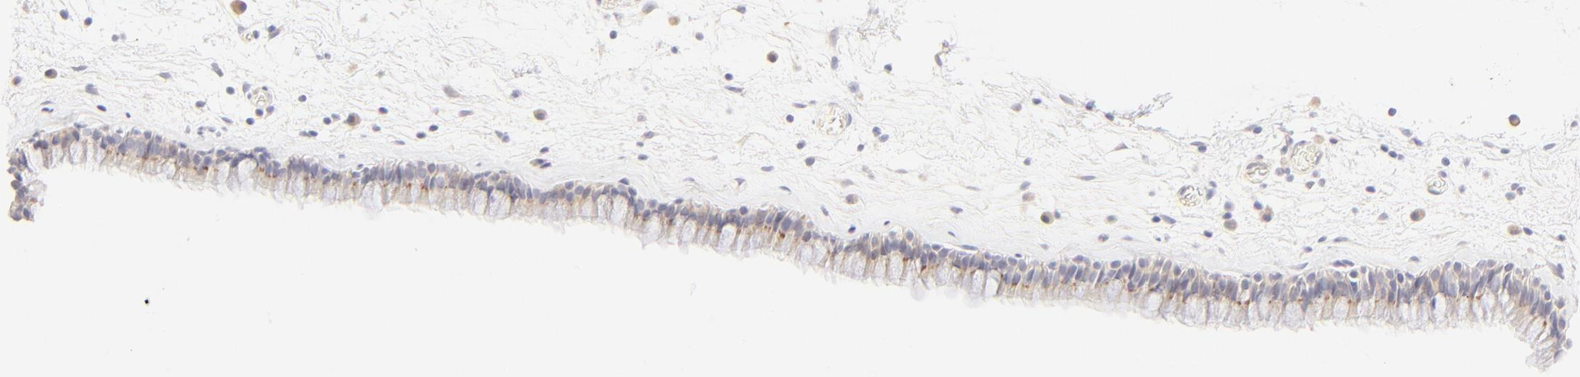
{"staining": {"intensity": "moderate", "quantity": "25%-75%", "location": "cytoplasmic/membranous"}, "tissue": "nasopharynx", "cell_type": "Respiratory epithelial cells", "image_type": "normal", "snomed": [{"axis": "morphology", "description": "Normal tissue, NOS"}, {"axis": "morphology", "description": "Inflammation, NOS"}, {"axis": "topography", "description": "Nasopharynx"}], "caption": "Protein expression by immunohistochemistry (IHC) reveals moderate cytoplasmic/membranous expression in about 25%-75% of respiratory epithelial cells in normal nasopharynx.", "gene": "NKX2", "patient": {"sex": "male", "age": 48}}